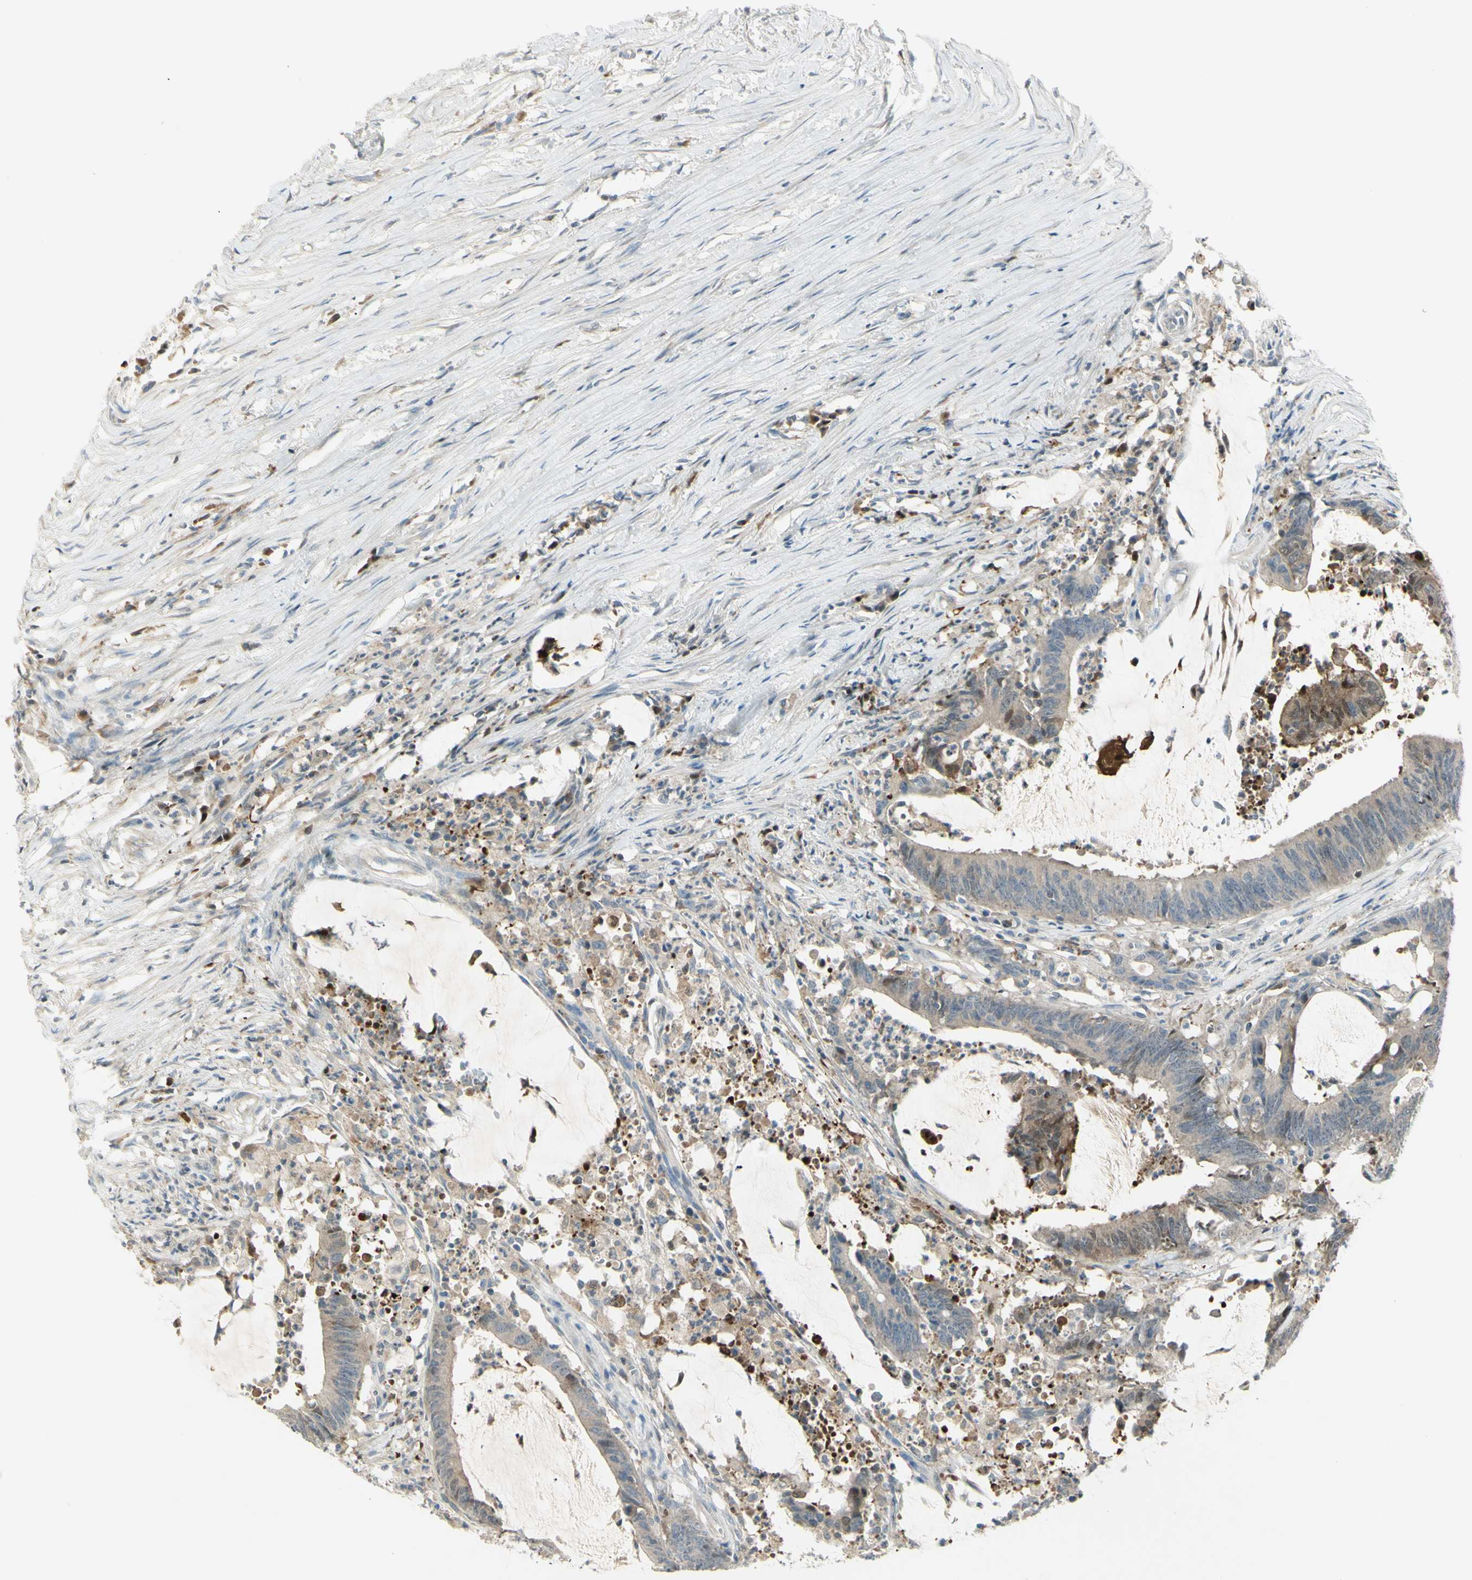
{"staining": {"intensity": "weak", "quantity": ">75%", "location": "cytoplasmic/membranous"}, "tissue": "colorectal cancer", "cell_type": "Tumor cells", "image_type": "cancer", "snomed": [{"axis": "morphology", "description": "Adenocarcinoma, NOS"}, {"axis": "topography", "description": "Rectum"}], "caption": "Colorectal cancer (adenocarcinoma) was stained to show a protein in brown. There is low levels of weak cytoplasmic/membranous expression in approximately >75% of tumor cells. (DAB IHC, brown staining for protein, blue staining for nuclei).", "gene": "C1orf159", "patient": {"sex": "female", "age": 66}}